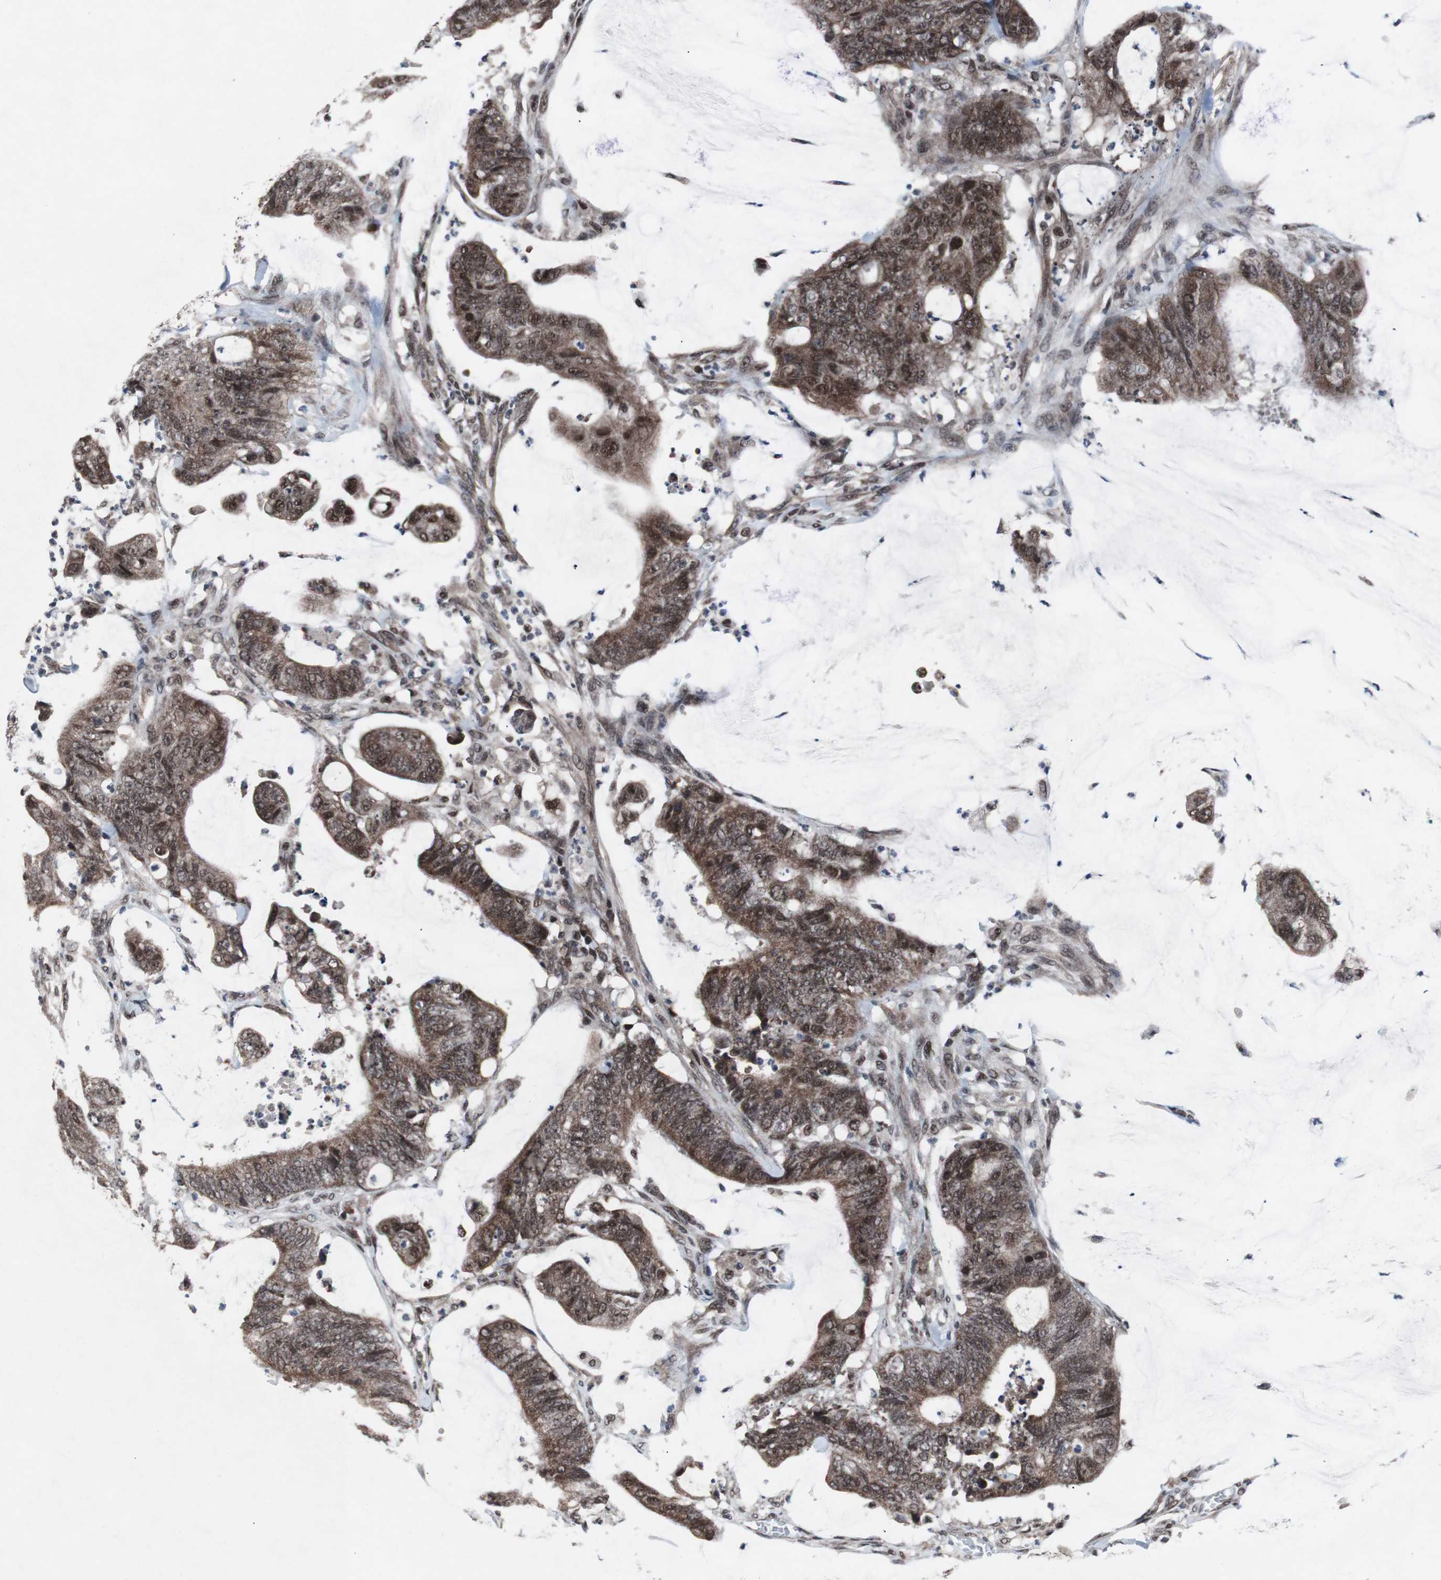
{"staining": {"intensity": "moderate", "quantity": ">75%", "location": "cytoplasmic/membranous,nuclear"}, "tissue": "colorectal cancer", "cell_type": "Tumor cells", "image_type": "cancer", "snomed": [{"axis": "morphology", "description": "Adenocarcinoma, NOS"}, {"axis": "topography", "description": "Rectum"}], "caption": "The immunohistochemical stain labels moderate cytoplasmic/membranous and nuclear positivity in tumor cells of colorectal cancer tissue.", "gene": "GTF2F2", "patient": {"sex": "female", "age": 66}}